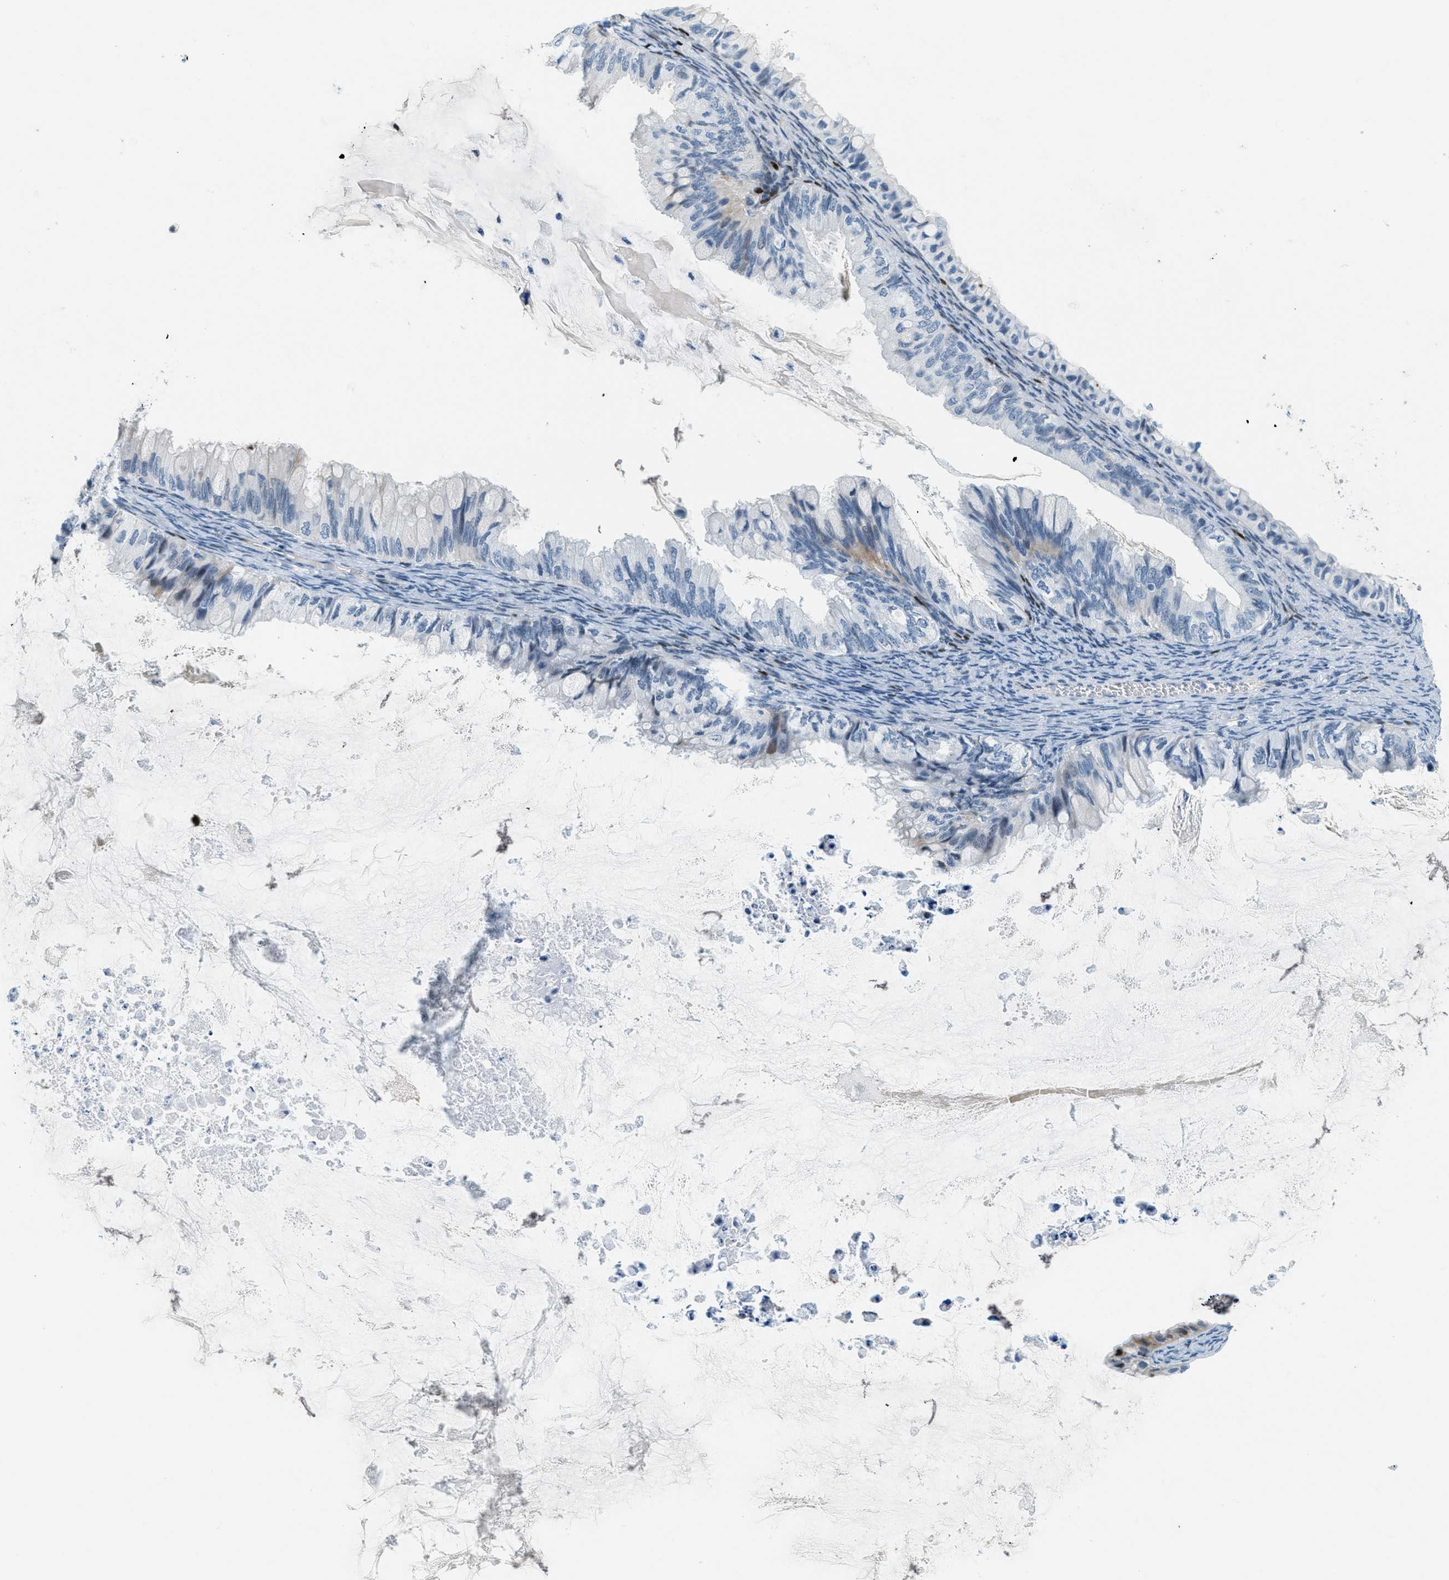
{"staining": {"intensity": "negative", "quantity": "none", "location": "none"}, "tissue": "ovarian cancer", "cell_type": "Tumor cells", "image_type": "cancer", "snomed": [{"axis": "morphology", "description": "Cystadenocarcinoma, mucinous, NOS"}, {"axis": "topography", "description": "Ovary"}], "caption": "A high-resolution micrograph shows immunohistochemistry (IHC) staining of ovarian mucinous cystadenocarcinoma, which exhibits no significant staining in tumor cells. The staining is performed using DAB (3,3'-diaminobenzidine) brown chromogen with nuclei counter-stained in using hematoxylin.", "gene": "CYP4X1", "patient": {"sex": "female", "age": 80}}